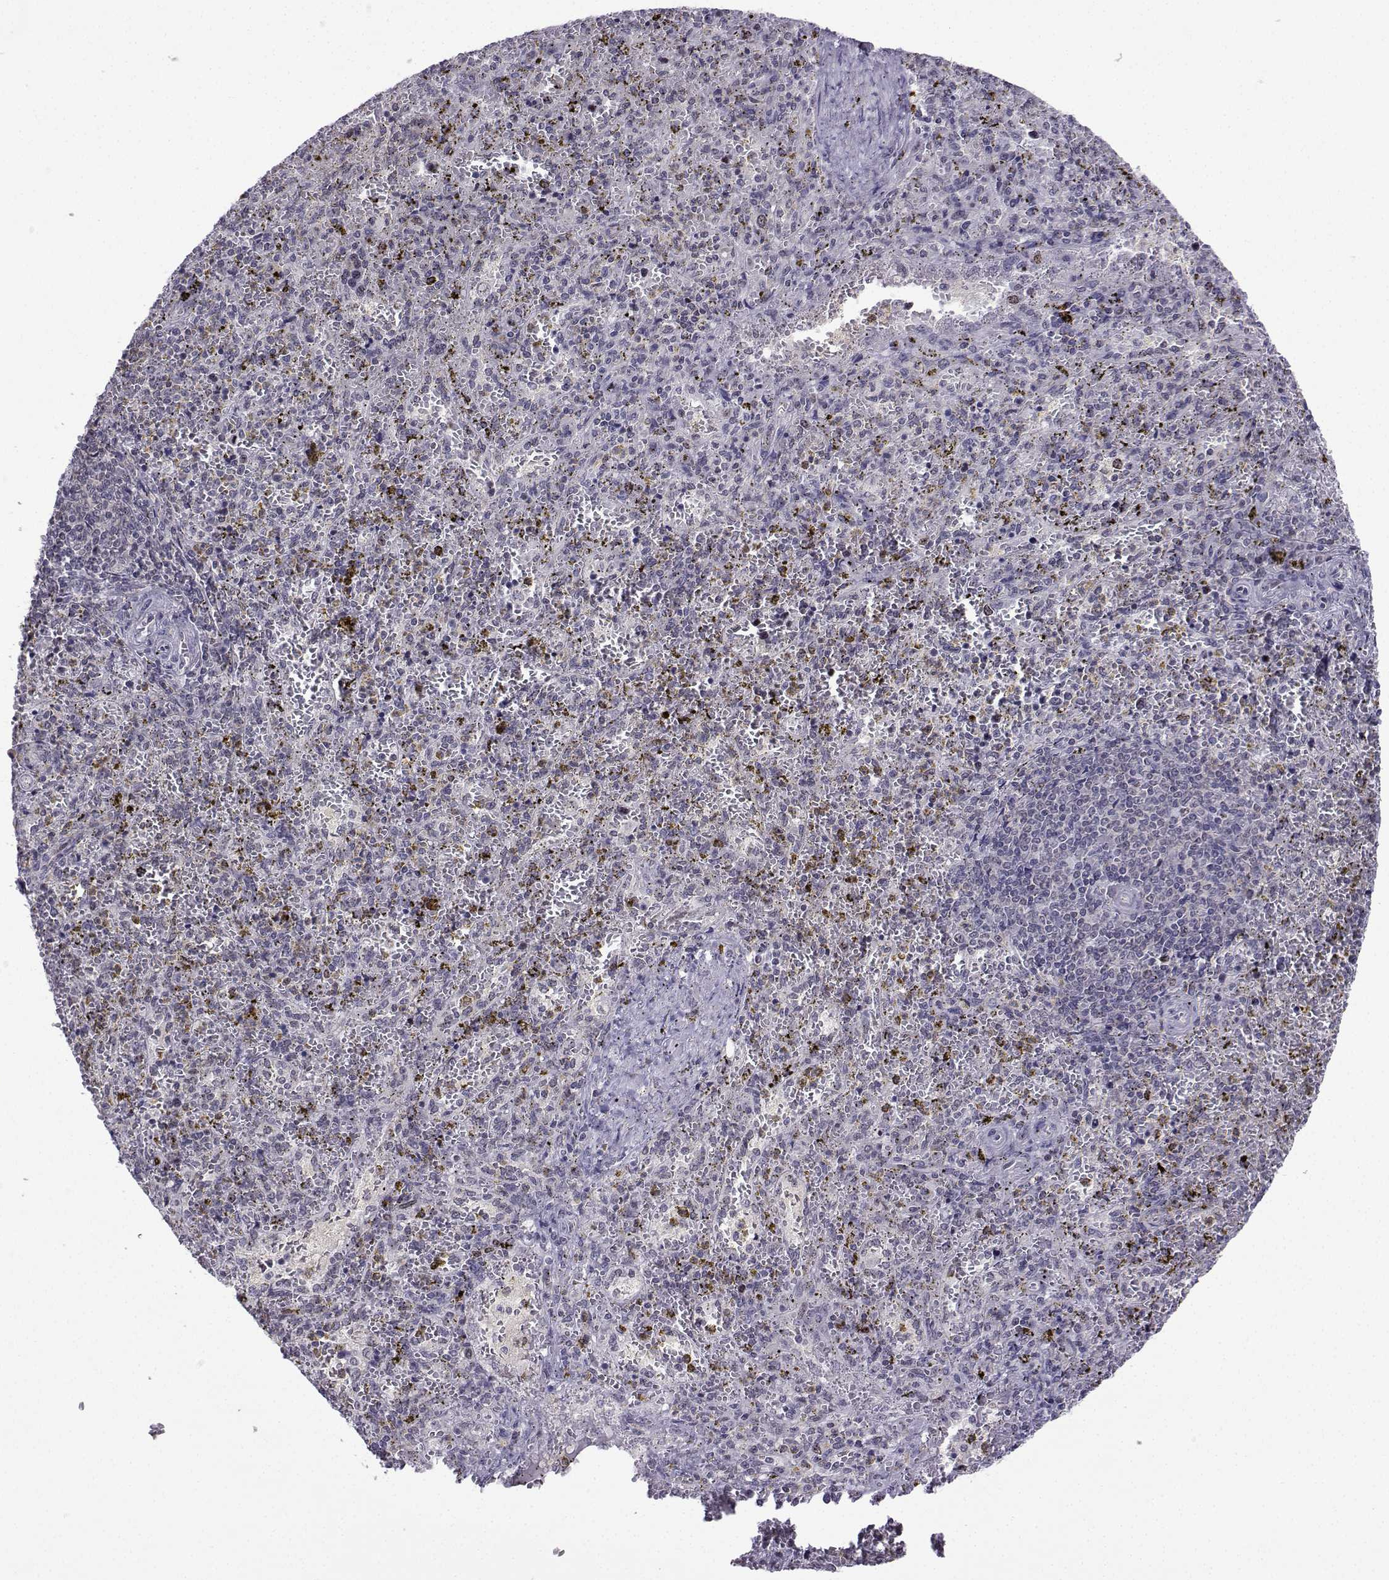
{"staining": {"intensity": "moderate", "quantity": "<25%", "location": "nuclear"}, "tissue": "spleen", "cell_type": "Cells in red pulp", "image_type": "normal", "snomed": [{"axis": "morphology", "description": "Normal tissue, NOS"}, {"axis": "topography", "description": "Spleen"}], "caption": "Cells in red pulp reveal moderate nuclear staining in about <25% of cells in normal spleen.", "gene": "INCENP", "patient": {"sex": "female", "age": 50}}